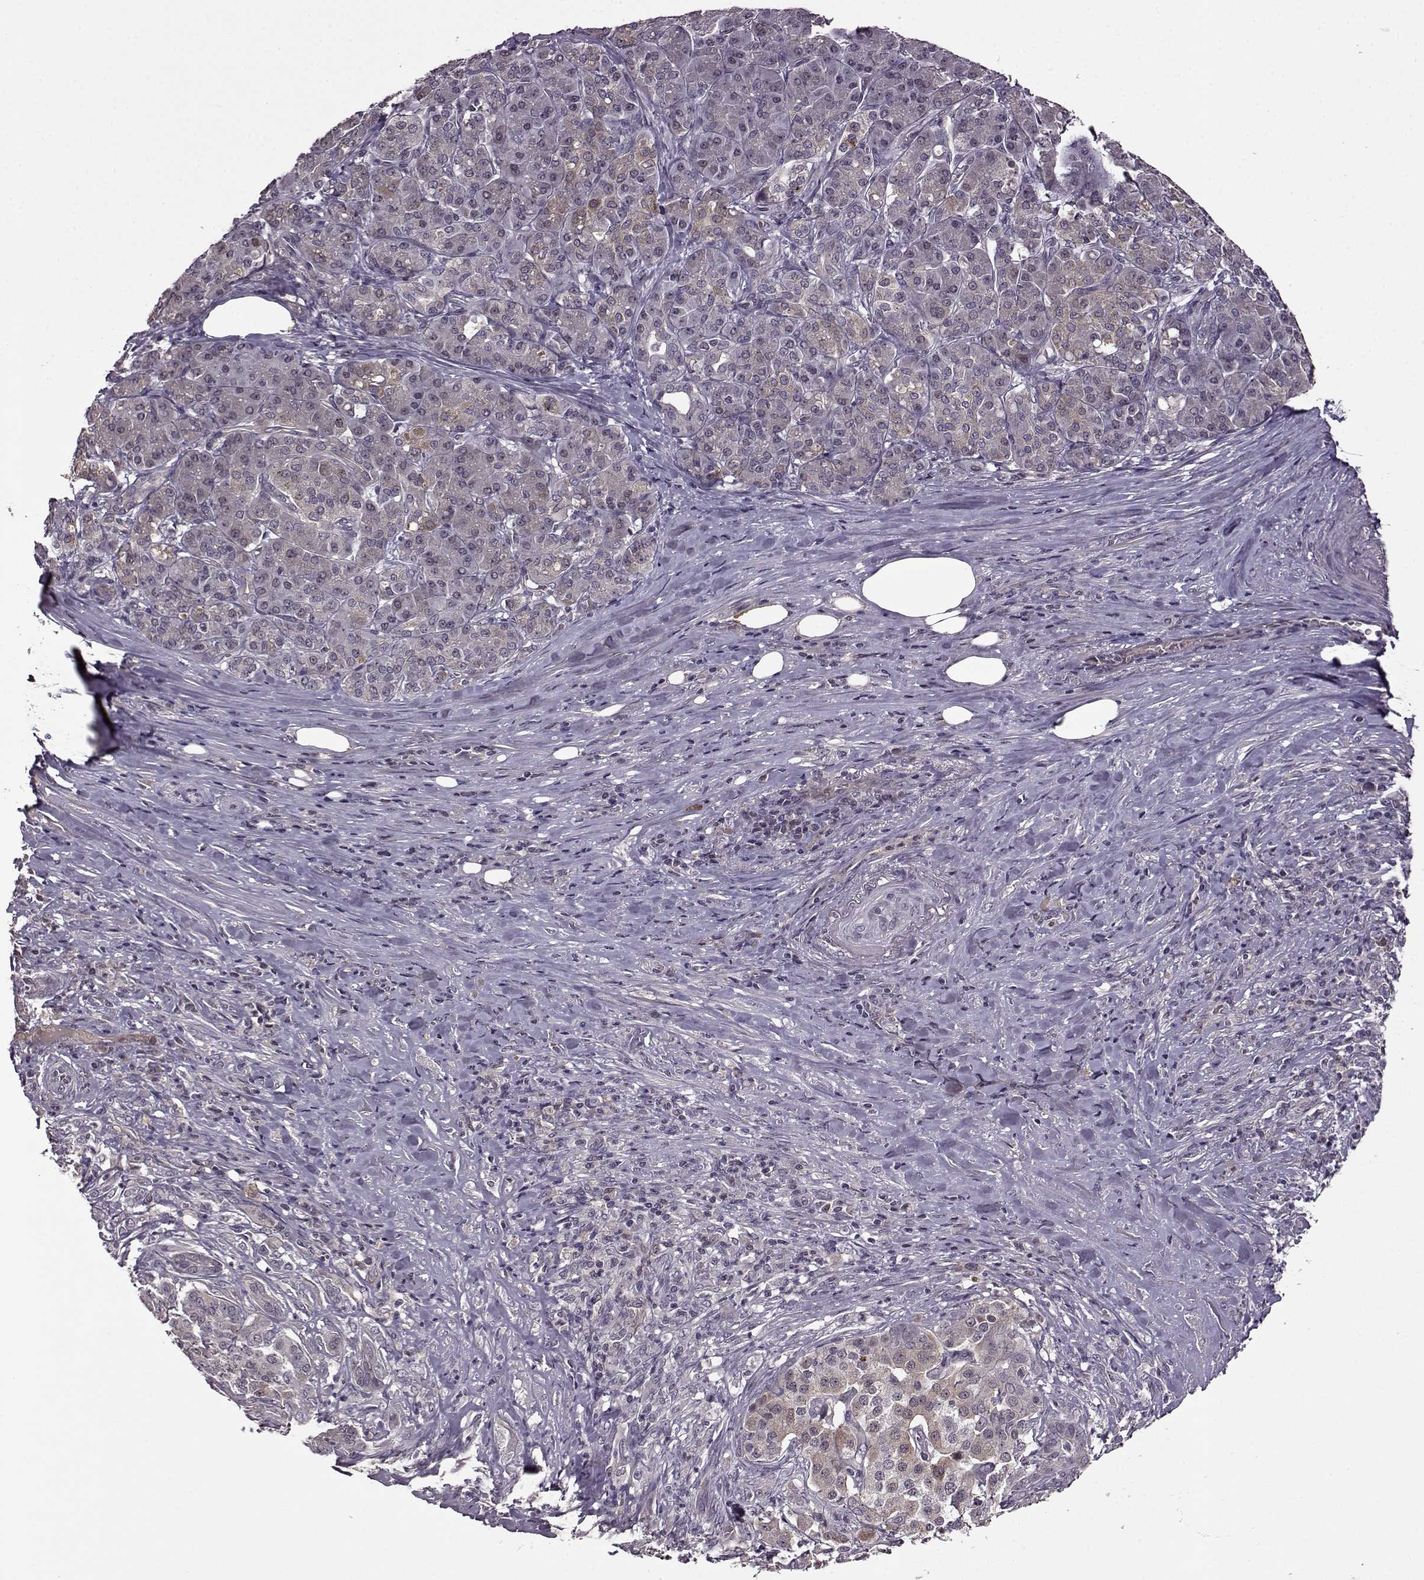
{"staining": {"intensity": "weak", "quantity": "25%-75%", "location": "cytoplasmic/membranous"}, "tissue": "pancreatic cancer", "cell_type": "Tumor cells", "image_type": "cancer", "snomed": [{"axis": "morphology", "description": "Normal tissue, NOS"}, {"axis": "morphology", "description": "Inflammation, NOS"}, {"axis": "morphology", "description": "Adenocarcinoma, NOS"}, {"axis": "topography", "description": "Pancreas"}], "caption": "Human pancreatic adenocarcinoma stained for a protein (brown) reveals weak cytoplasmic/membranous positive staining in about 25%-75% of tumor cells.", "gene": "MAIP1", "patient": {"sex": "male", "age": 57}}